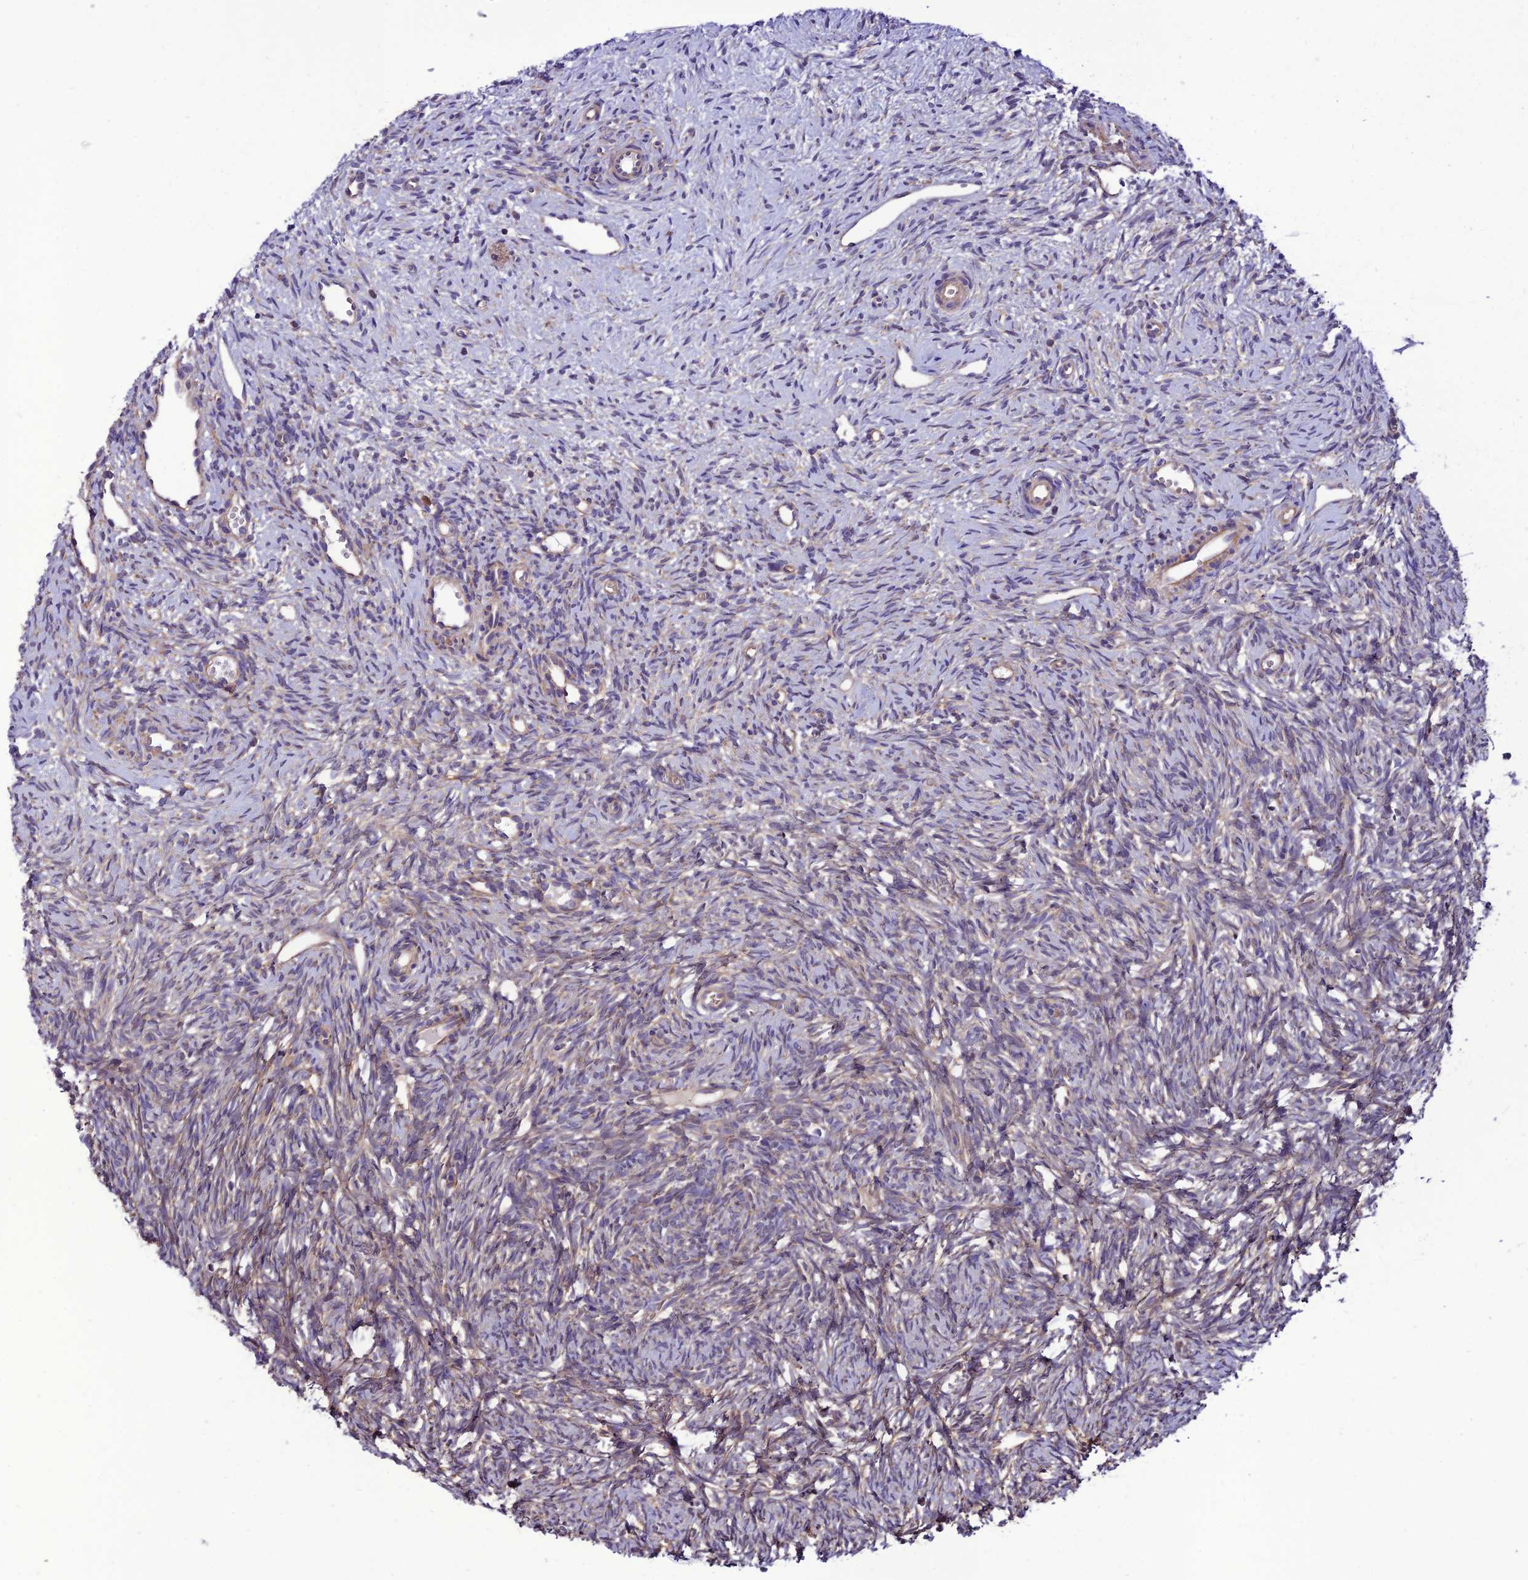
{"staining": {"intensity": "moderate", "quantity": ">75%", "location": "cytoplasmic/membranous"}, "tissue": "ovary", "cell_type": "Follicle cells", "image_type": "normal", "snomed": [{"axis": "morphology", "description": "Normal tissue, NOS"}, {"axis": "topography", "description": "Ovary"}], "caption": "Moderate cytoplasmic/membranous positivity for a protein is identified in about >75% of follicle cells of unremarkable ovary using immunohistochemistry (IHC).", "gene": "PPIL3", "patient": {"sex": "female", "age": 51}}